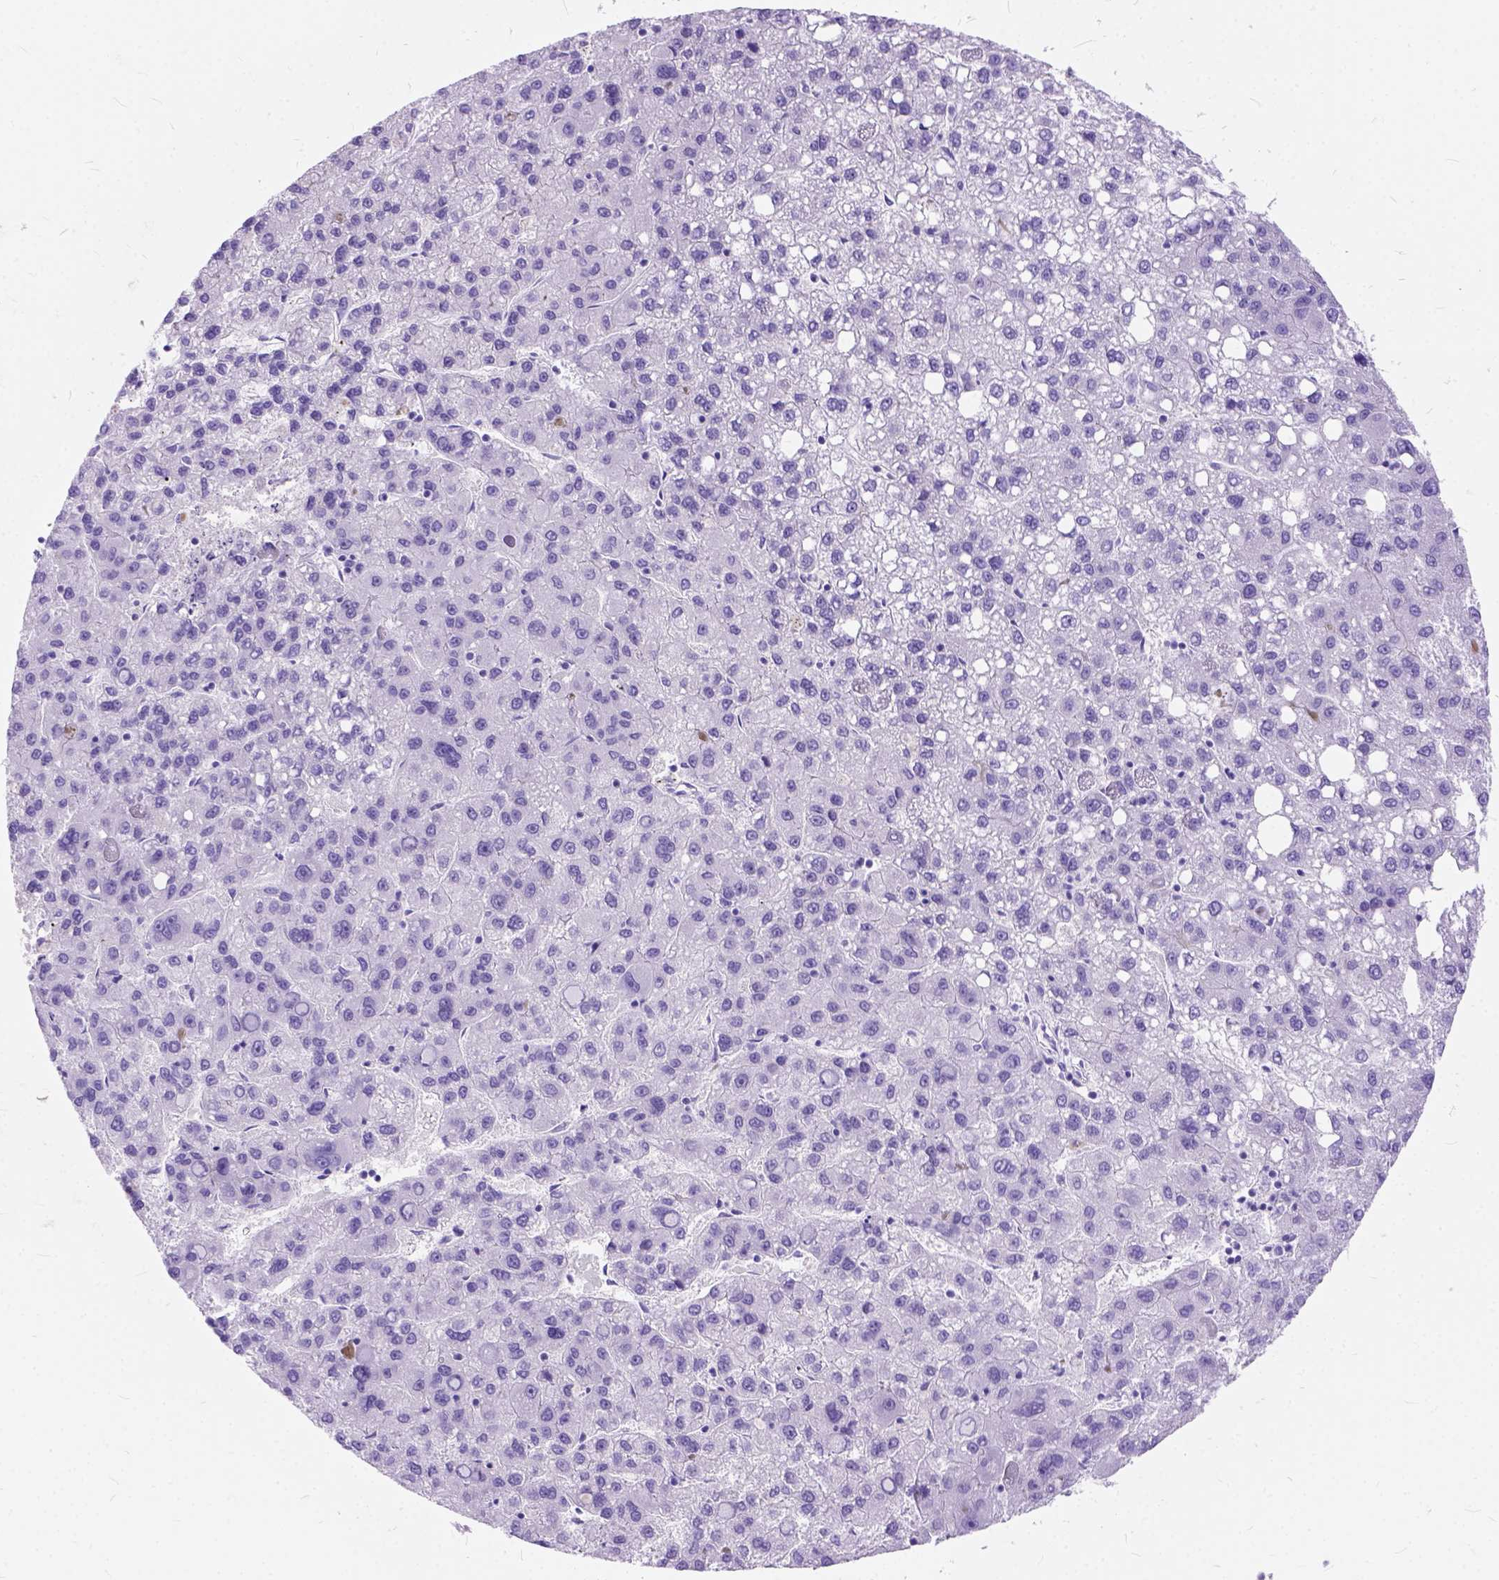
{"staining": {"intensity": "negative", "quantity": "none", "location": "none"}, "tissue": "liver cancer", "cell_type": "Tumor cells", "image_type": "cancer", "snomed": [{"axis": "morphology", "description": "Carcinoma, Hepatocellular, NOS"}, {"axis": "topography", "description": "Liver"}], "caption": "The immunohistochemistry micrograph has no significant staining in tumor cells of liver cancer tissue.", "gene": "C1QTNF3", "patient": {"sex": "female", "age": 82}}